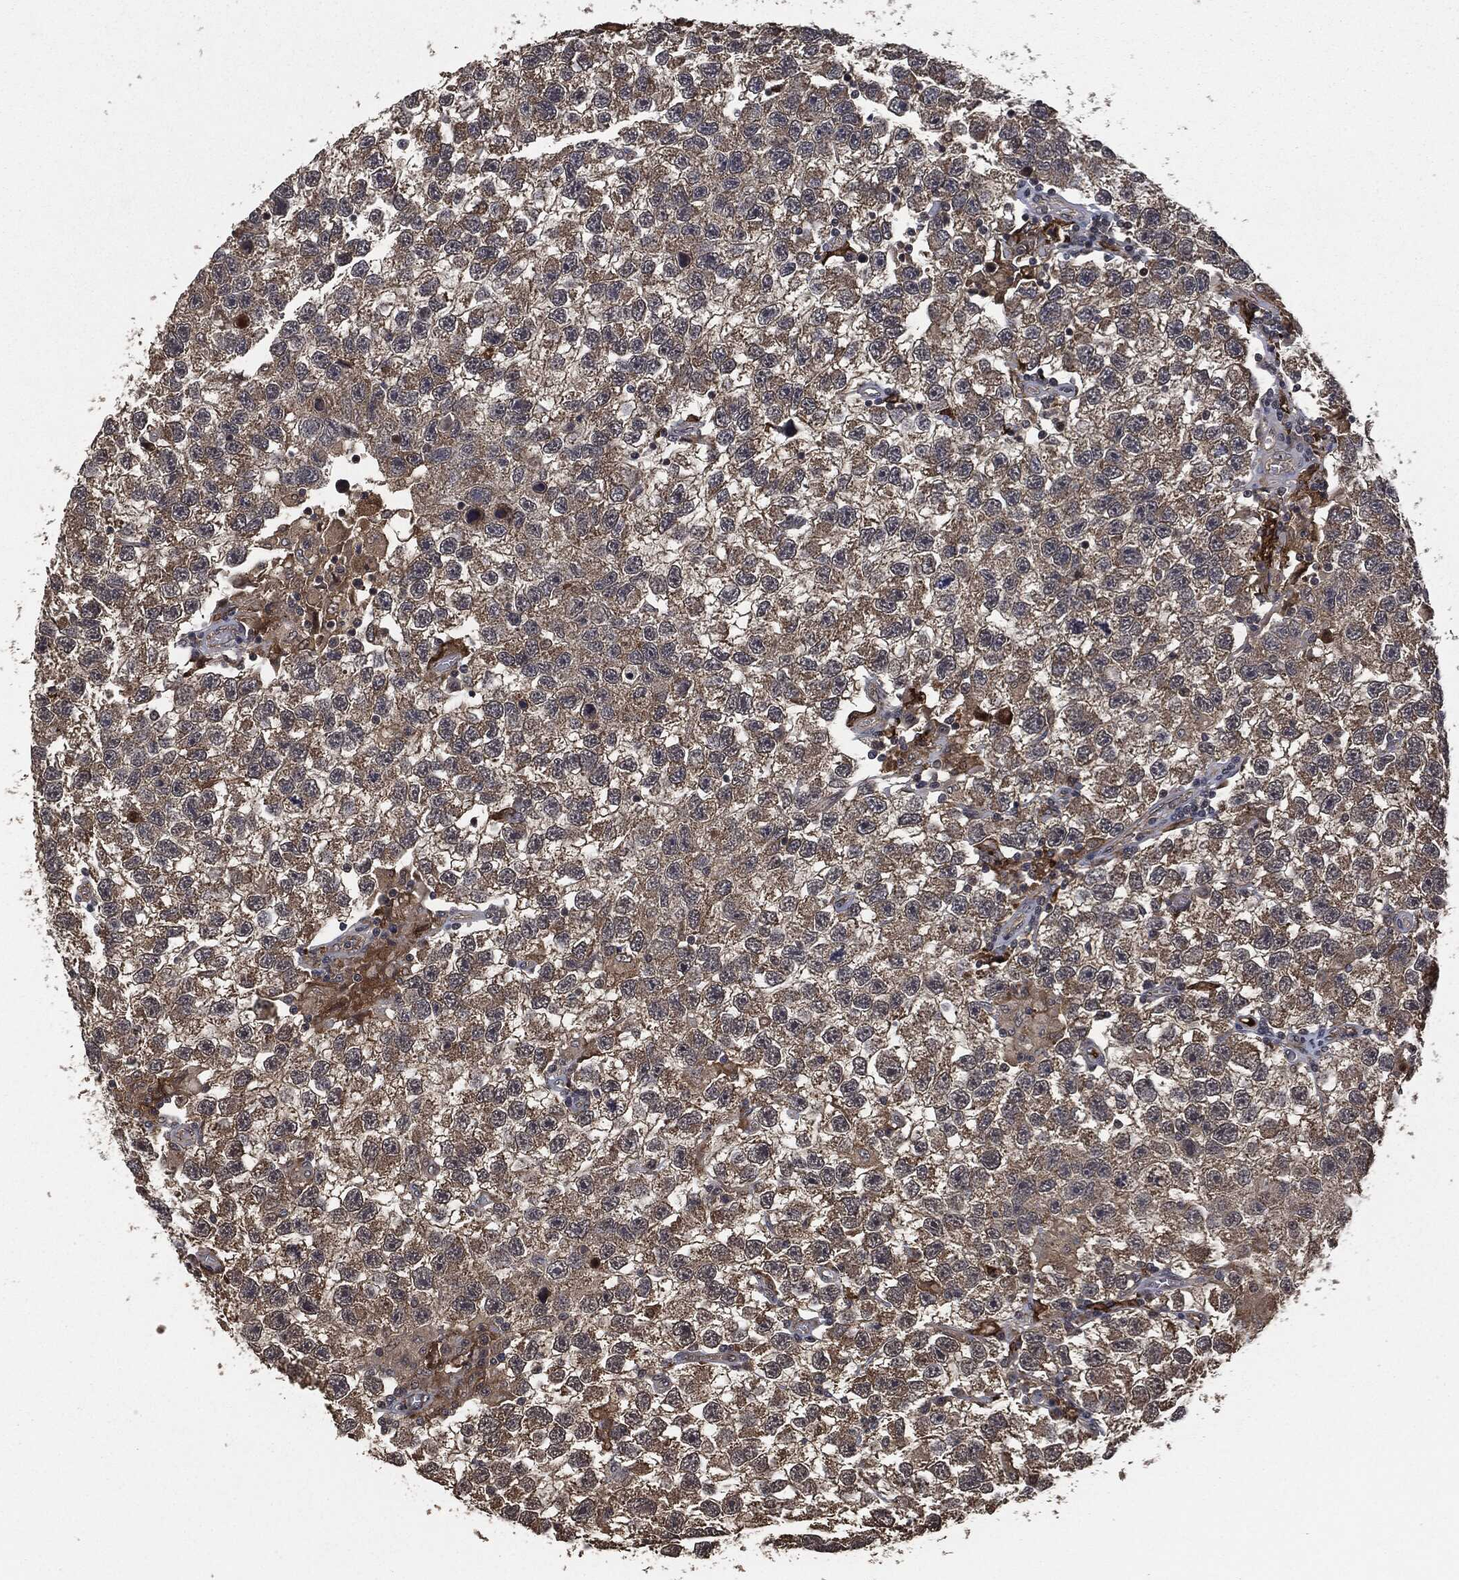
{"staining": {"intensity": "weak", "quantity": "25%-75%", "location": "cytoplasmic/membranous"}, "tissue": "testis cancer", "cell_type": "Tumor cells", "image_type": "cancer", "snomed": [{"axis": "morphology", "description": "Seminoma, NOS"}, {"axis": "topography", "description": "Testis"}], "caption": "Protein expression analysis of testis seminoma exhibits weak cytoplasmic/membranous expression in about 25%-75% of tumor cells.", "gene": "CRABP2", "patient": {"sex": "male", "age": 26}}